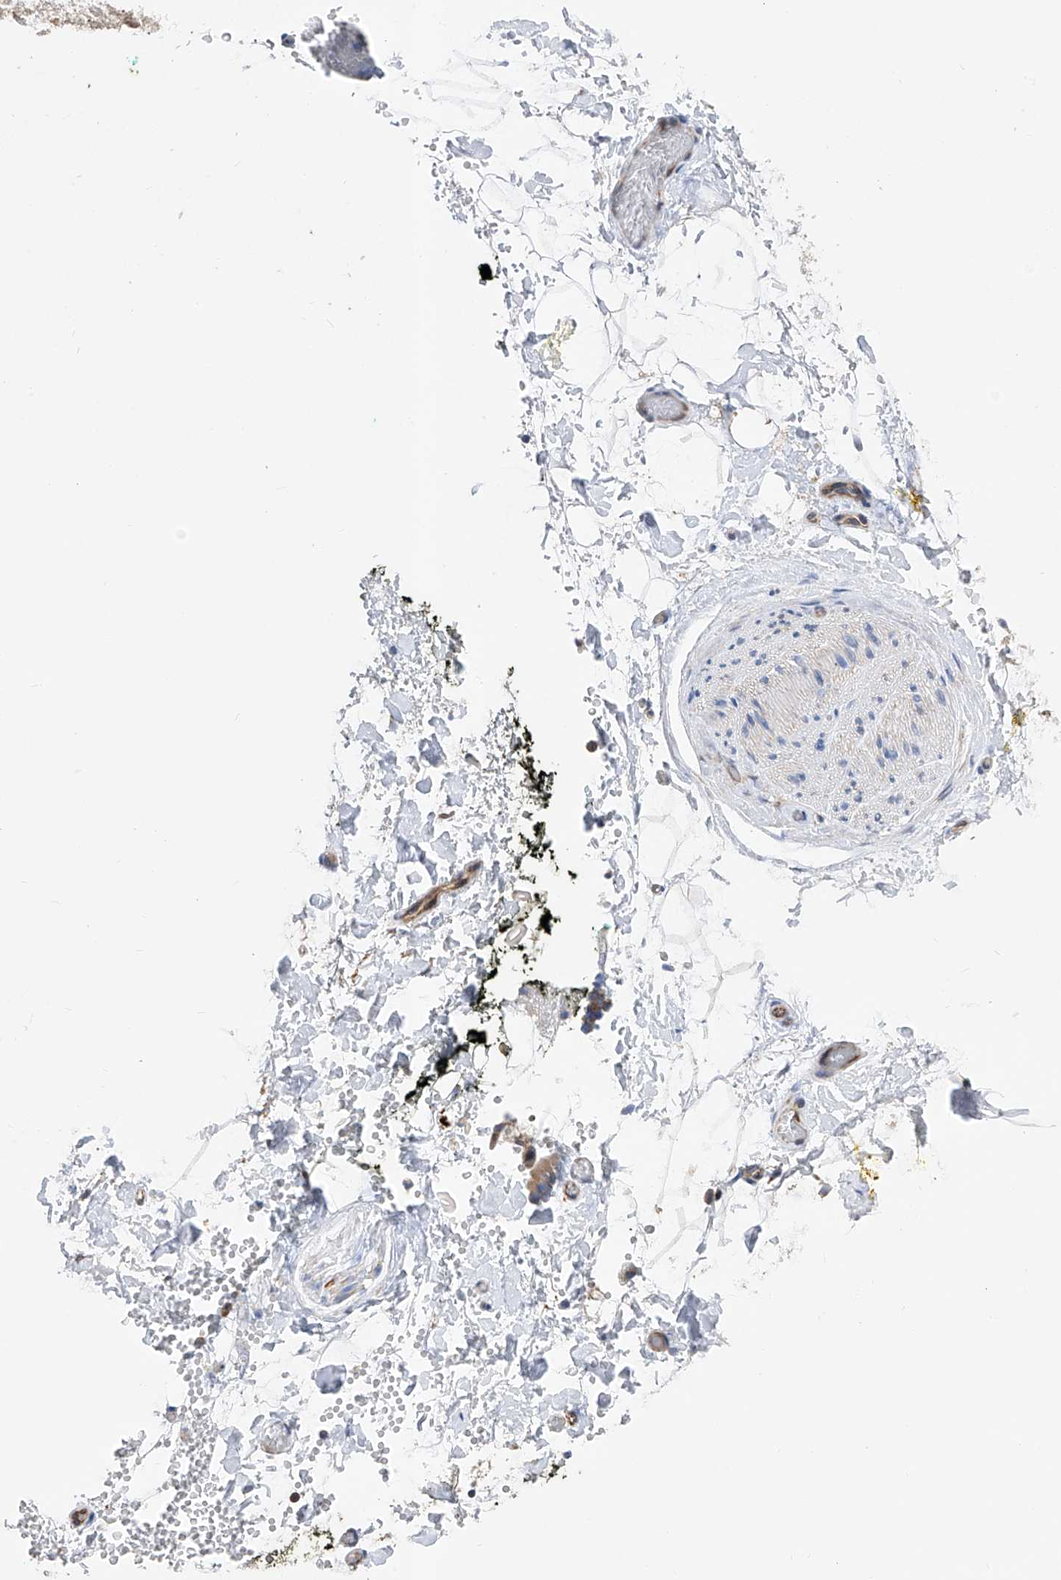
{"staining": {"intensity": "weak", "quantity": "25%-75%", "location": "cytoplasmic/membranous"}, "tissue": "adipose tissue", "cell_type": "Adipocytes", "image_type": "normal", "snomed": [{"axis": "morphology", "description": "Normal tissue, NOS"}, {"axis": "morphology", "description": "Adenocarcinoma, NOS"}, {"axis": "topography", "description": "Pancreas"}, {"axis": "topography", "description": "Peripheral nerve tissue"}], "caption": "This image reveals IHC staining of unremarkable adipose tissue, with low weak cytoplasmic/membranous expression in about 25%-75% of adipocytes.", "gene": "SPATA20", "patient": {"sex": "male", "age": 59}}